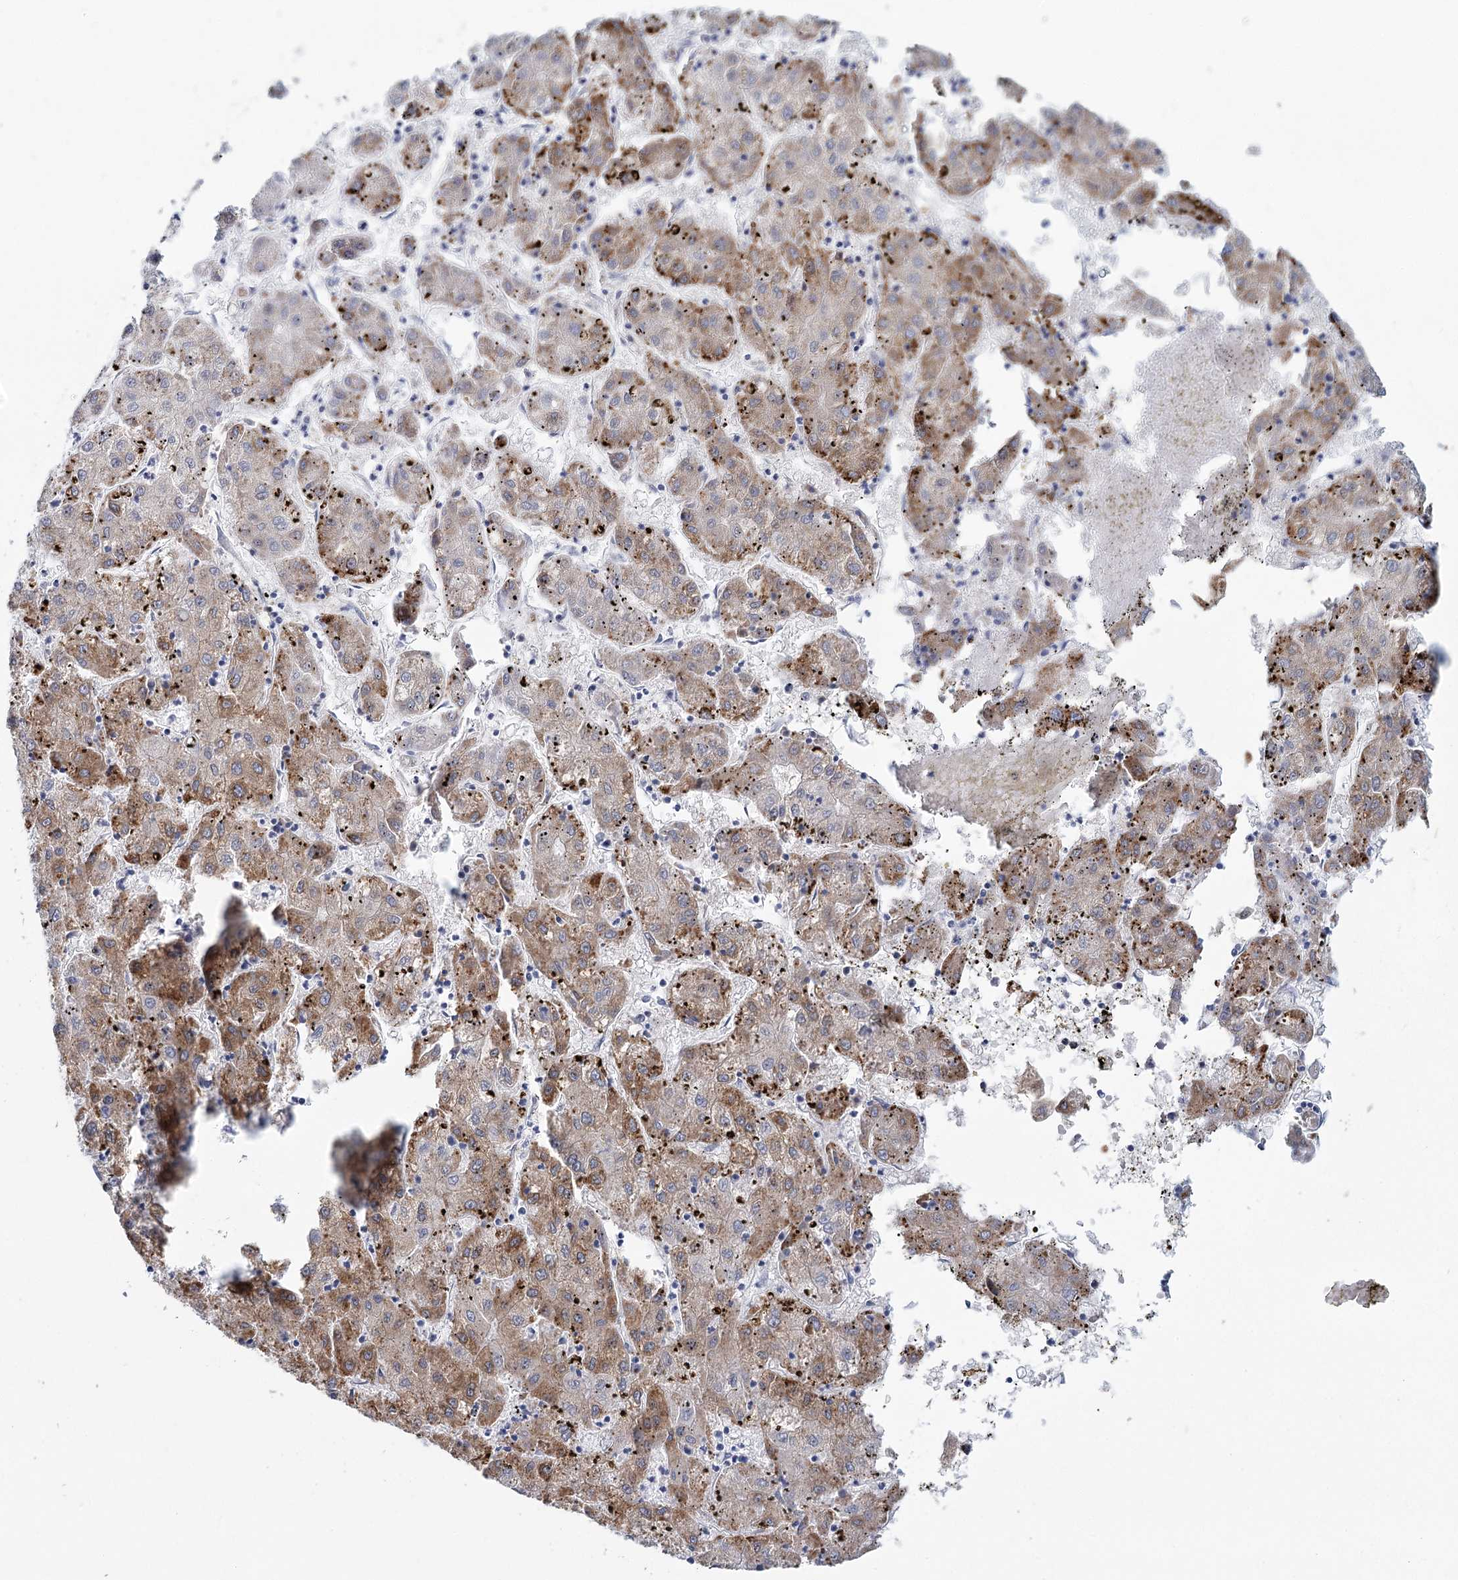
{"staining": {"intensity": "moderate", "quantity": ">75%", "location": "cytoplasmic/membranous"}, "tissue": "liver cancer", "cell_type": "Tumor cells", "image_type": "cancer", "snomed": [{"axis": "morphology", "description": "Carcinoma, Hepatocellular, NOS"}, {"axis": "topography", "description": "Liver"}], "caption": "Liver cancer was stained to show a protein in brown. There is medium levels of moderate cytoplasmic/membranous expression in approximately >75% of tumor cells.", "gene": "METTL7B", "patient": {"sex": "male", "age": 72}}